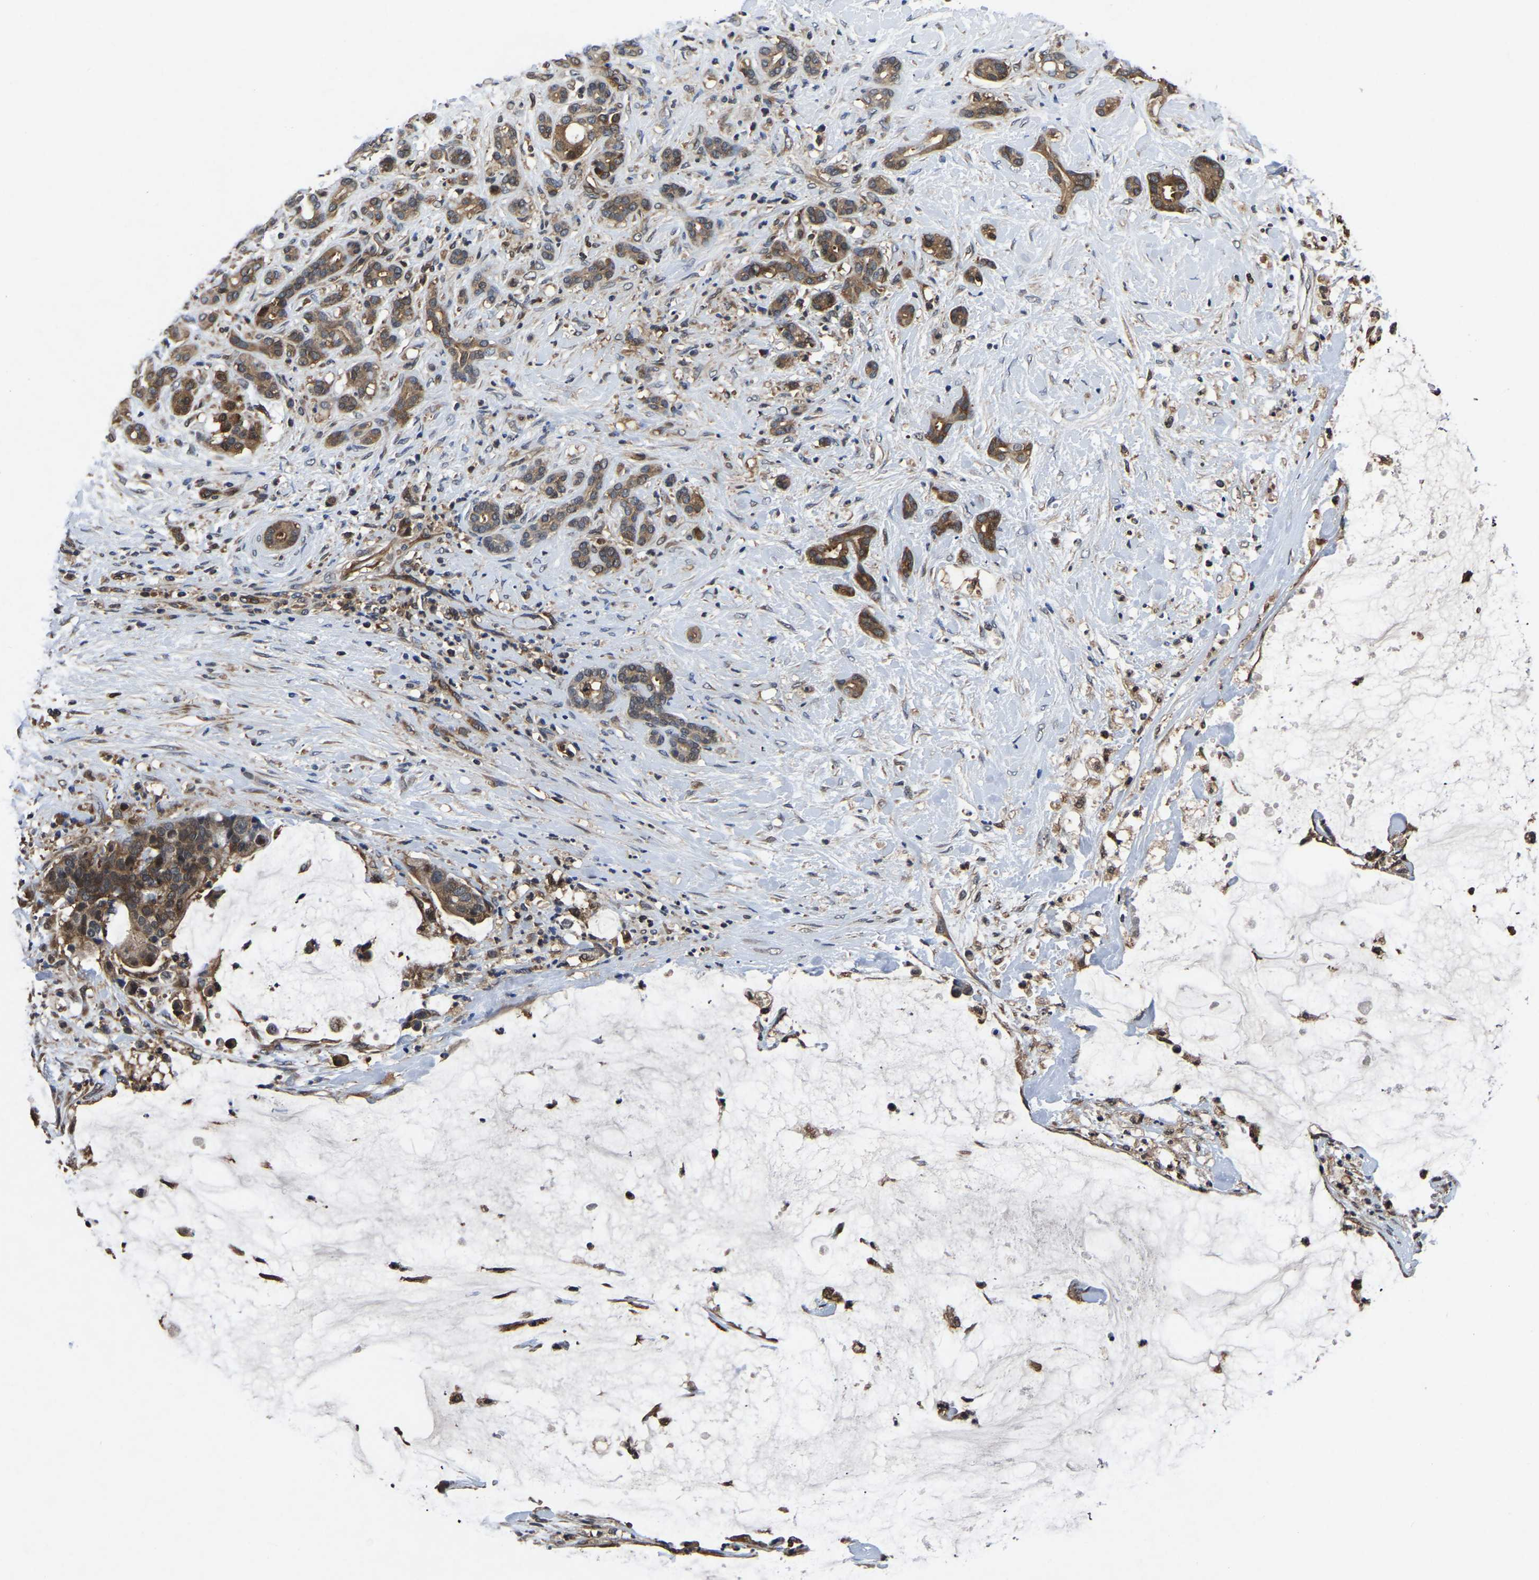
{"staining": {"intensity": "moderate", "quantity": ">75%", "location": "cytoplasmic/membranous"}, "tissue": "pancreatic cancer", "cell_type": "Tumor cells", "image_type": "cancer", "snomed": [{"axis": "morphology", "description": "Adenocarcinoma, NOS"}, {"axis": "topography", "description": "Pancreas"}], "caption": "A high-resolution image shows immunohistochemistry (IHC) staining of adenocarcinoma (pancreatic), which shows moderate cytoplasmic/membranous positivity in approximately >75% of tumor cells.", "gene": "FGD5", "patient": {"sex": "male", "age": 41}}